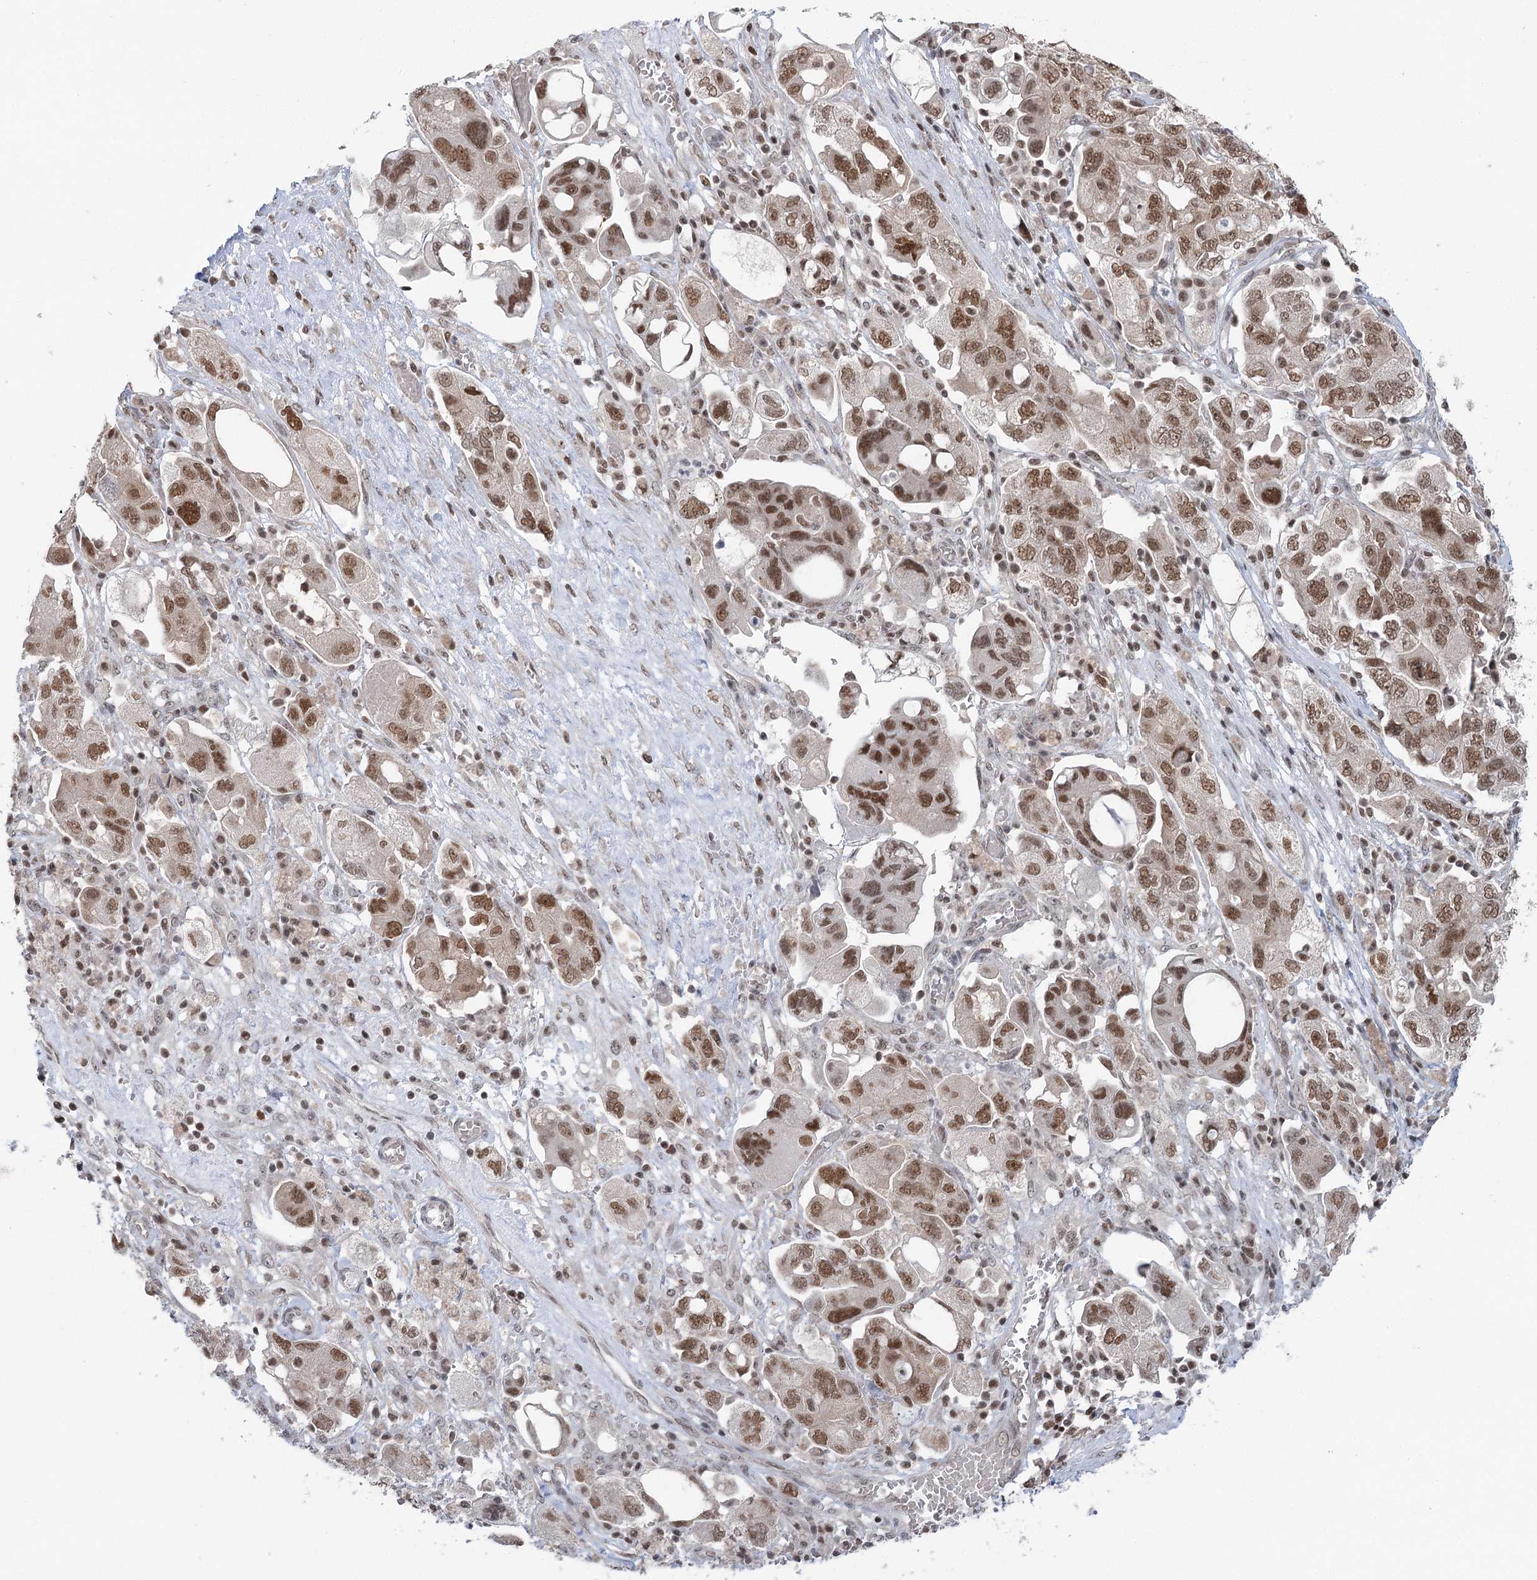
{"staining": {"intensity": "moderate", "quantity": ">75%", "location": "nuclear"}, "tissue": "ovarian cancer", "cell_type": "Tumor cells", "image_type": "cancer", "snomed": [{"axis": "morphology", "description": "Carcinoma, NOS"}, {"axis": "morphology", "description": "Cystadenocarcinoma, serous, NOS"}, {"axis": "topography", "description": "Ovary"}], "caption": "Protein staining of ovarian cancer (carcinoma) tissue displays moderate nuclear expression in approximately >75% of tumor cells.", "gene": "PDS5A", "patient": {"sex": "female", "age": 69}}